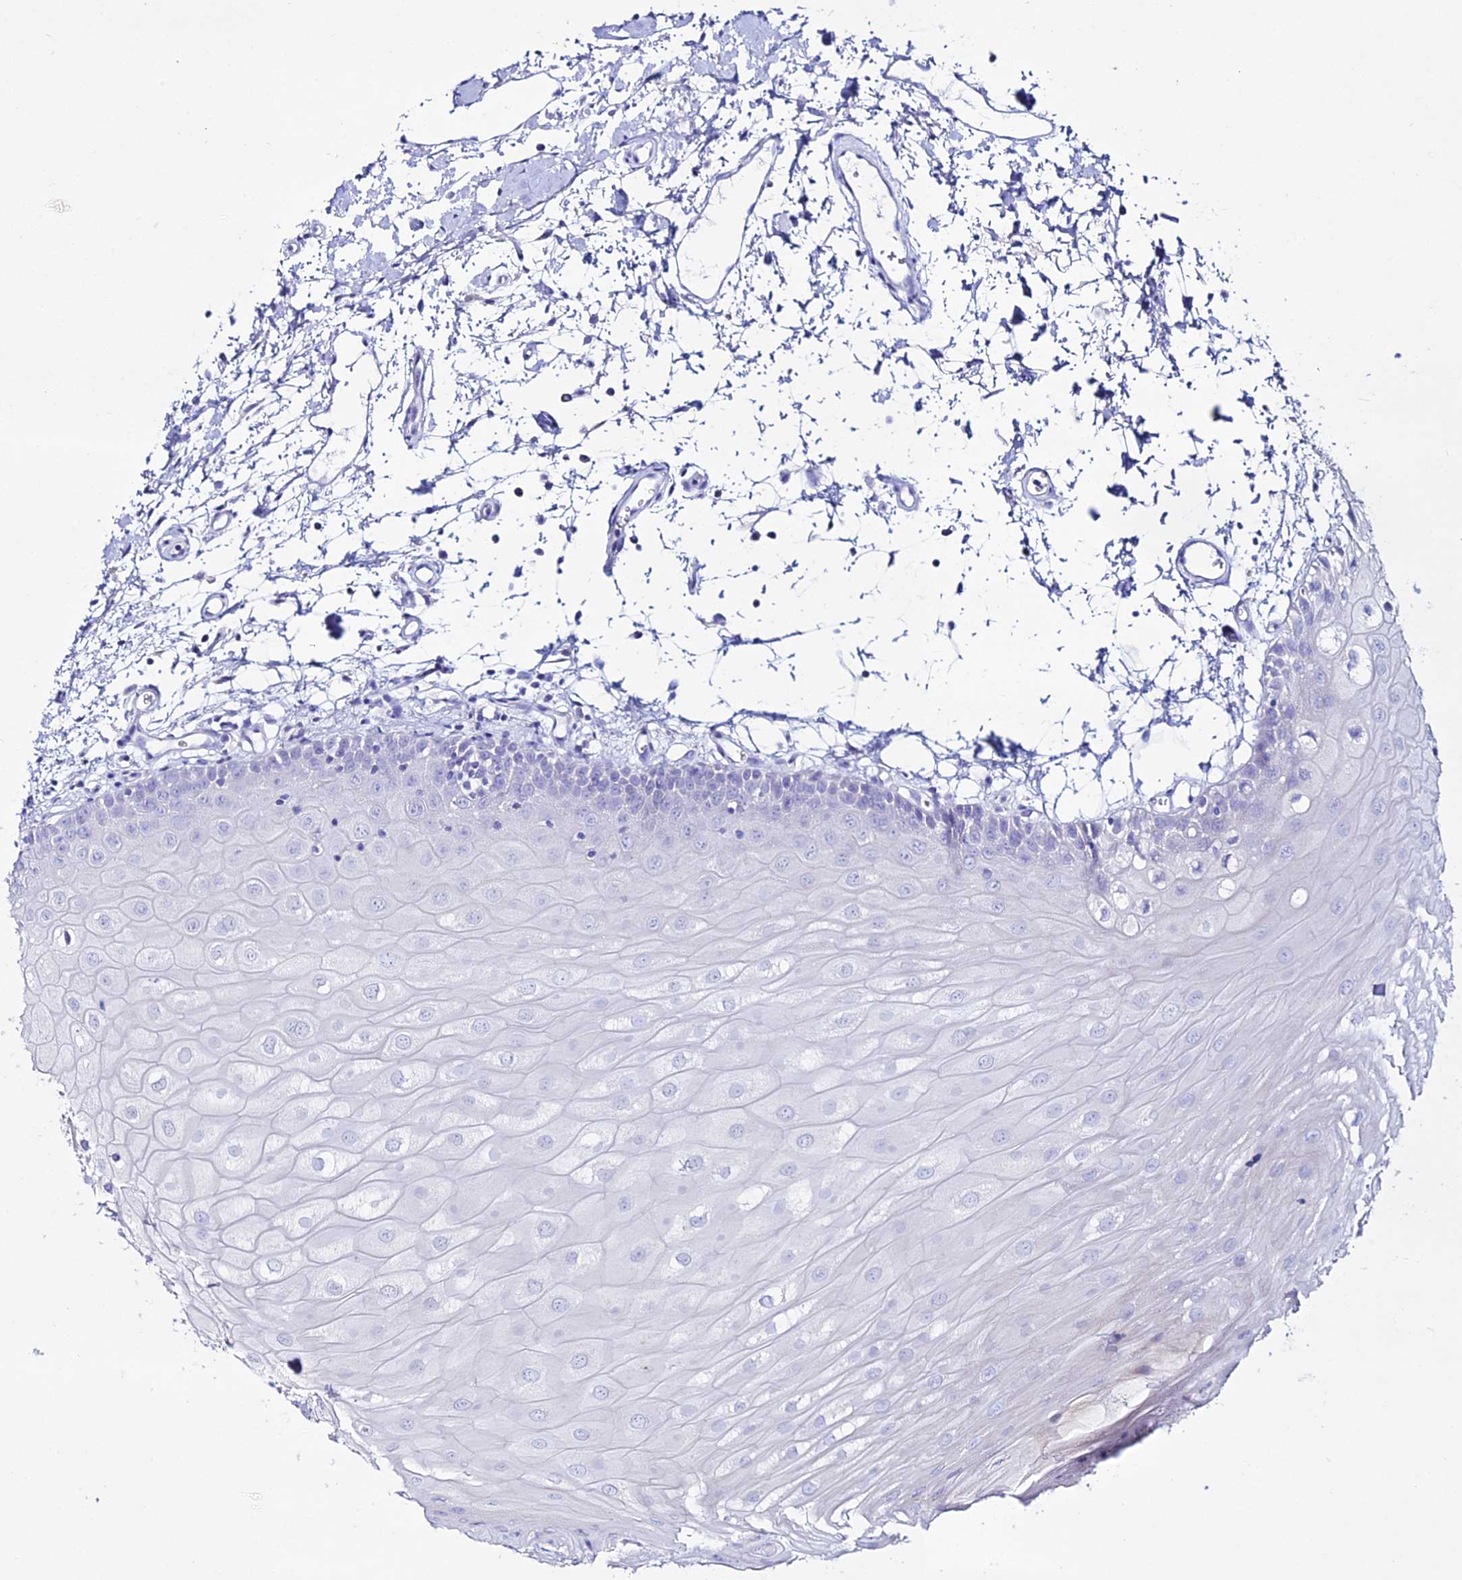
{"staining": {"intensity": "negative", "quantity": "none", "location": "none"}, "tissue": "oral mucosa", "cell_type": "Squamous epithelial cells", "image_type": "normal", "snomed": [{"axis": "morphology", "description": "Normal tissue, NOS"}, {"axis": "topography", "description": "Oral tissue"}, {"axis": "topography", "description": "Tounge, NOS"}], "caption": "Immunohistochemical staining of unremarkable oral mucosa exhibits no significant expression in squamous epithelial cells. (DAB (3,3'-diaminobenzidine) immunohistochemistry (IHC) visualized using brightfield microscopy, high magnification).", "gene": "DHX34", "patient": {"sex": "female", "age": 73}}